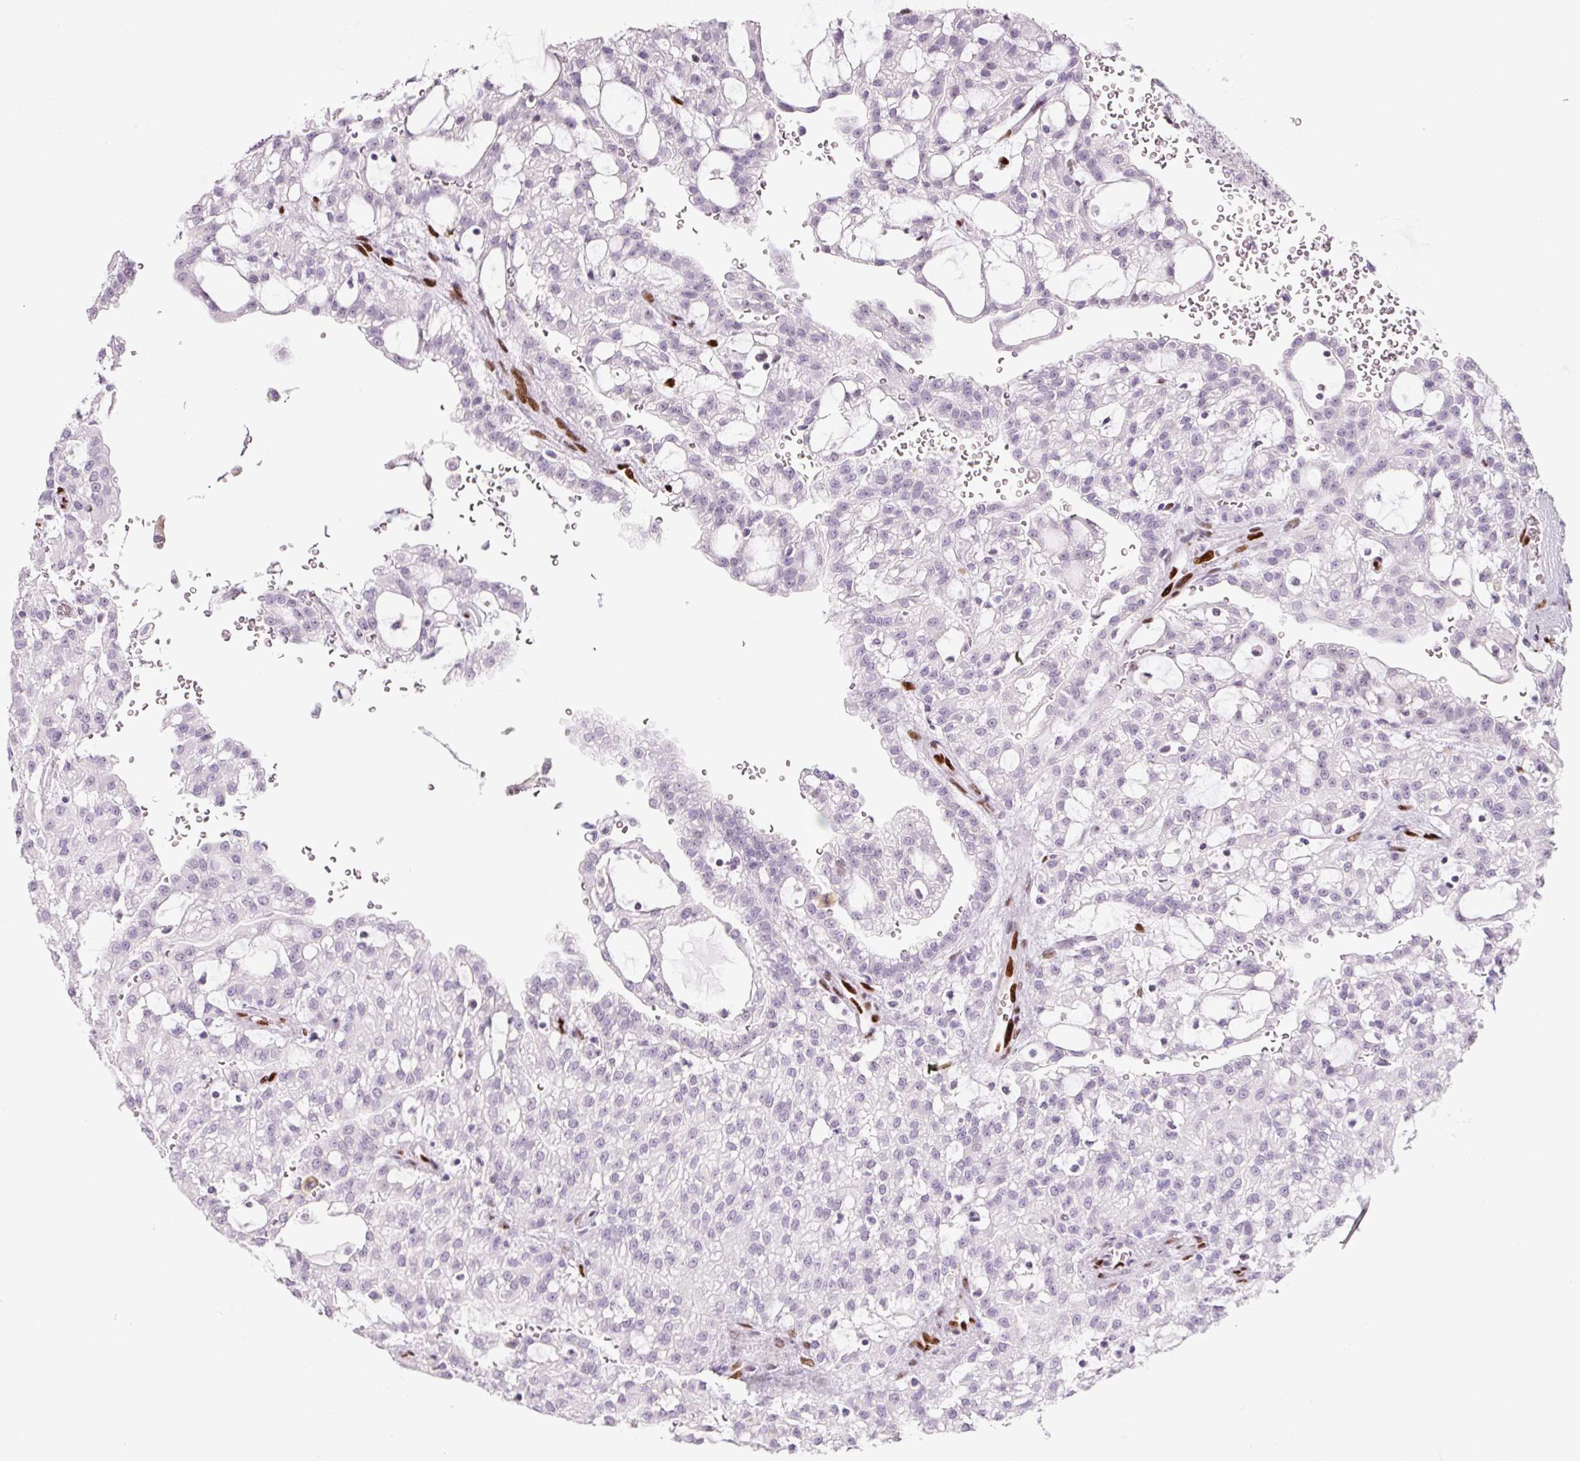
{"staining": {"intensity": "negative", "quantity": "none", "location": "none"}, "tissue": "renal cancer", "cell_type": "Tumor cells", "image_type": "cancer", "snomed": [{"axis": "morphology", "description": "Adenocarcinoma, NOS"}, {"axis": "topography", "description": "Kidney"}], "caption": "This is an immunohistochemistry image of human renal cancer. There is no expression in tumor cells.", "gene": "ZEB1", "patient": {"sex": "male", "age": 63}}